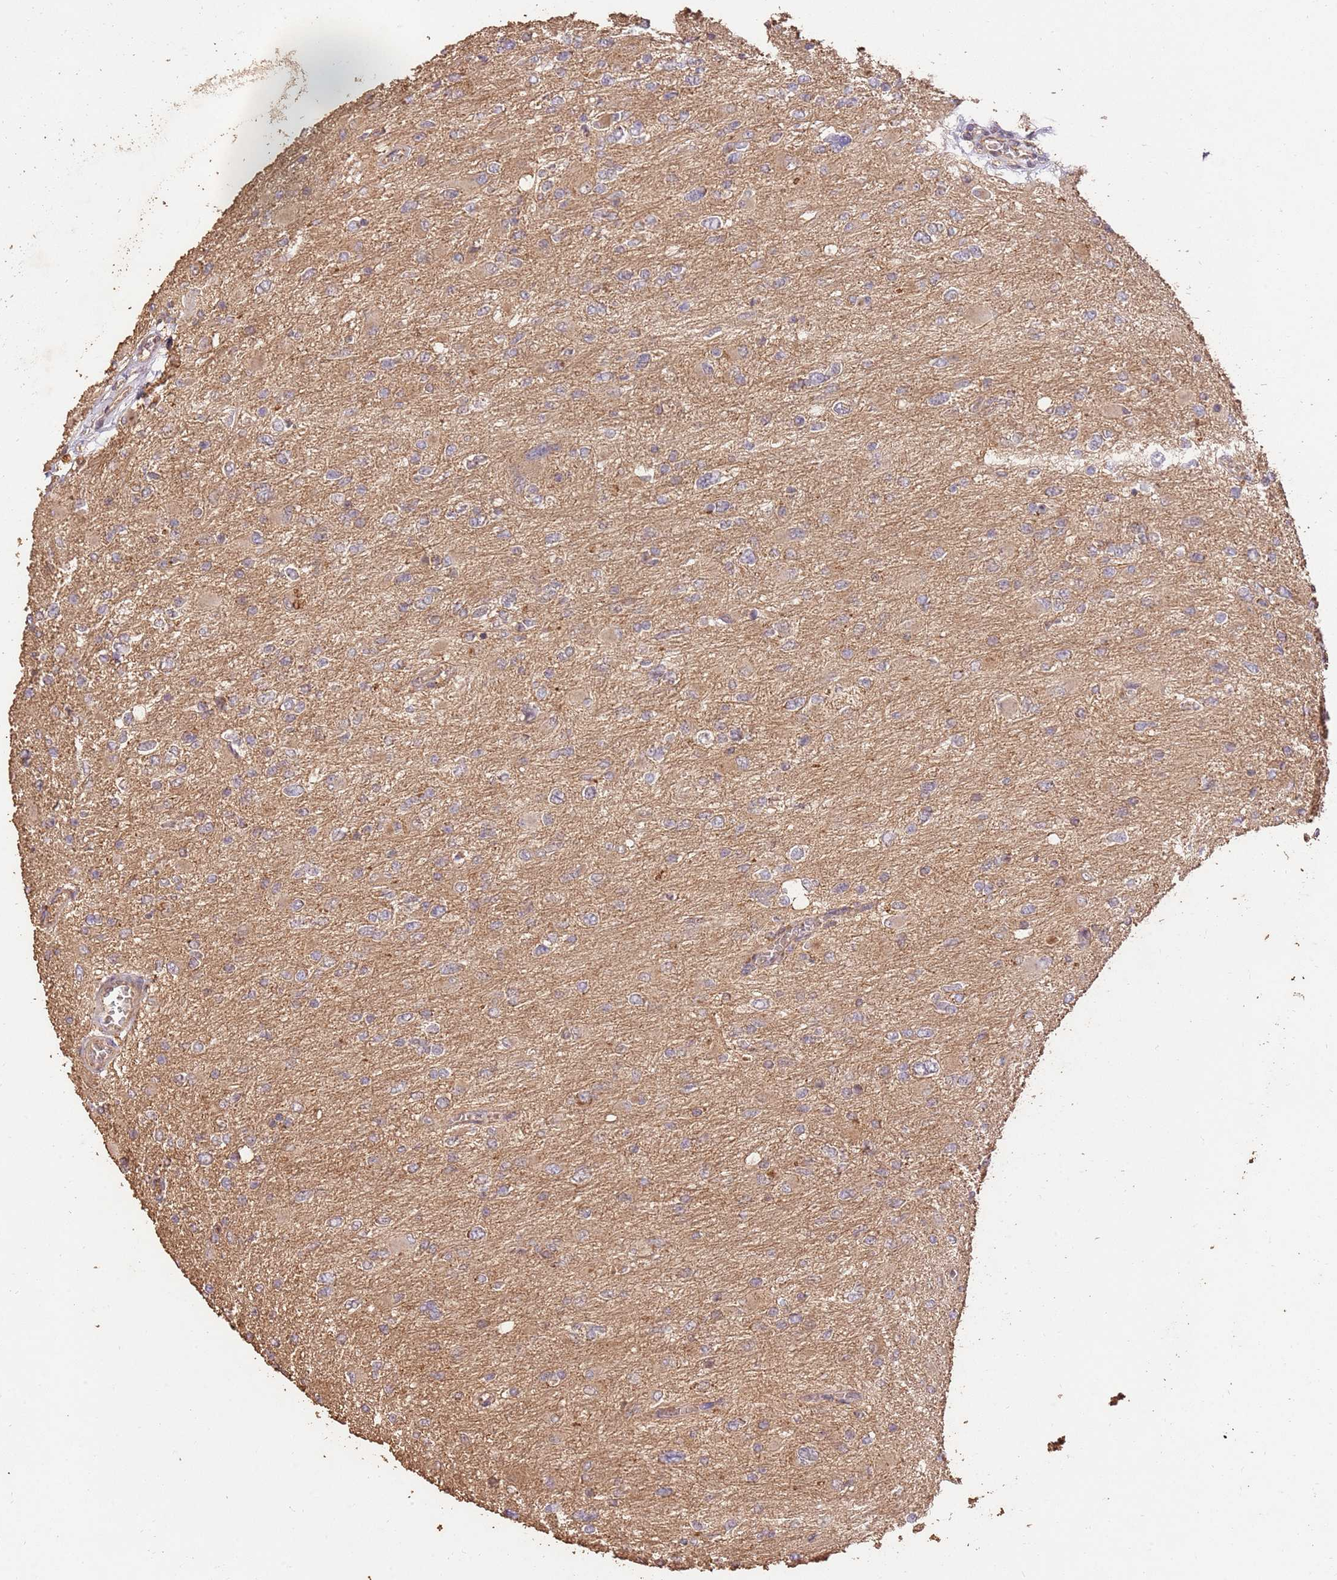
{"staining": {"intensity": "negative", "quantity": "none", "location": "none"}, "tissue": "glioma", "cell_type": "Tumor cells", "image_type": "cancer", "snomed": [{"axis": "morphology", "description": "Glioma, malignant, High grade"}, {"axis": "topography", "description": "Cerebral cortex"}], "caption": "Malignant glioma (high-grade) was stained to show a protein in brown. There is no significant staining in tumor cells. (Brightfield microscopy of DAB immunohistochemistry at high magnification).", "gene": "LRRC28", "patient": {"sex": "female", "age": 36}}